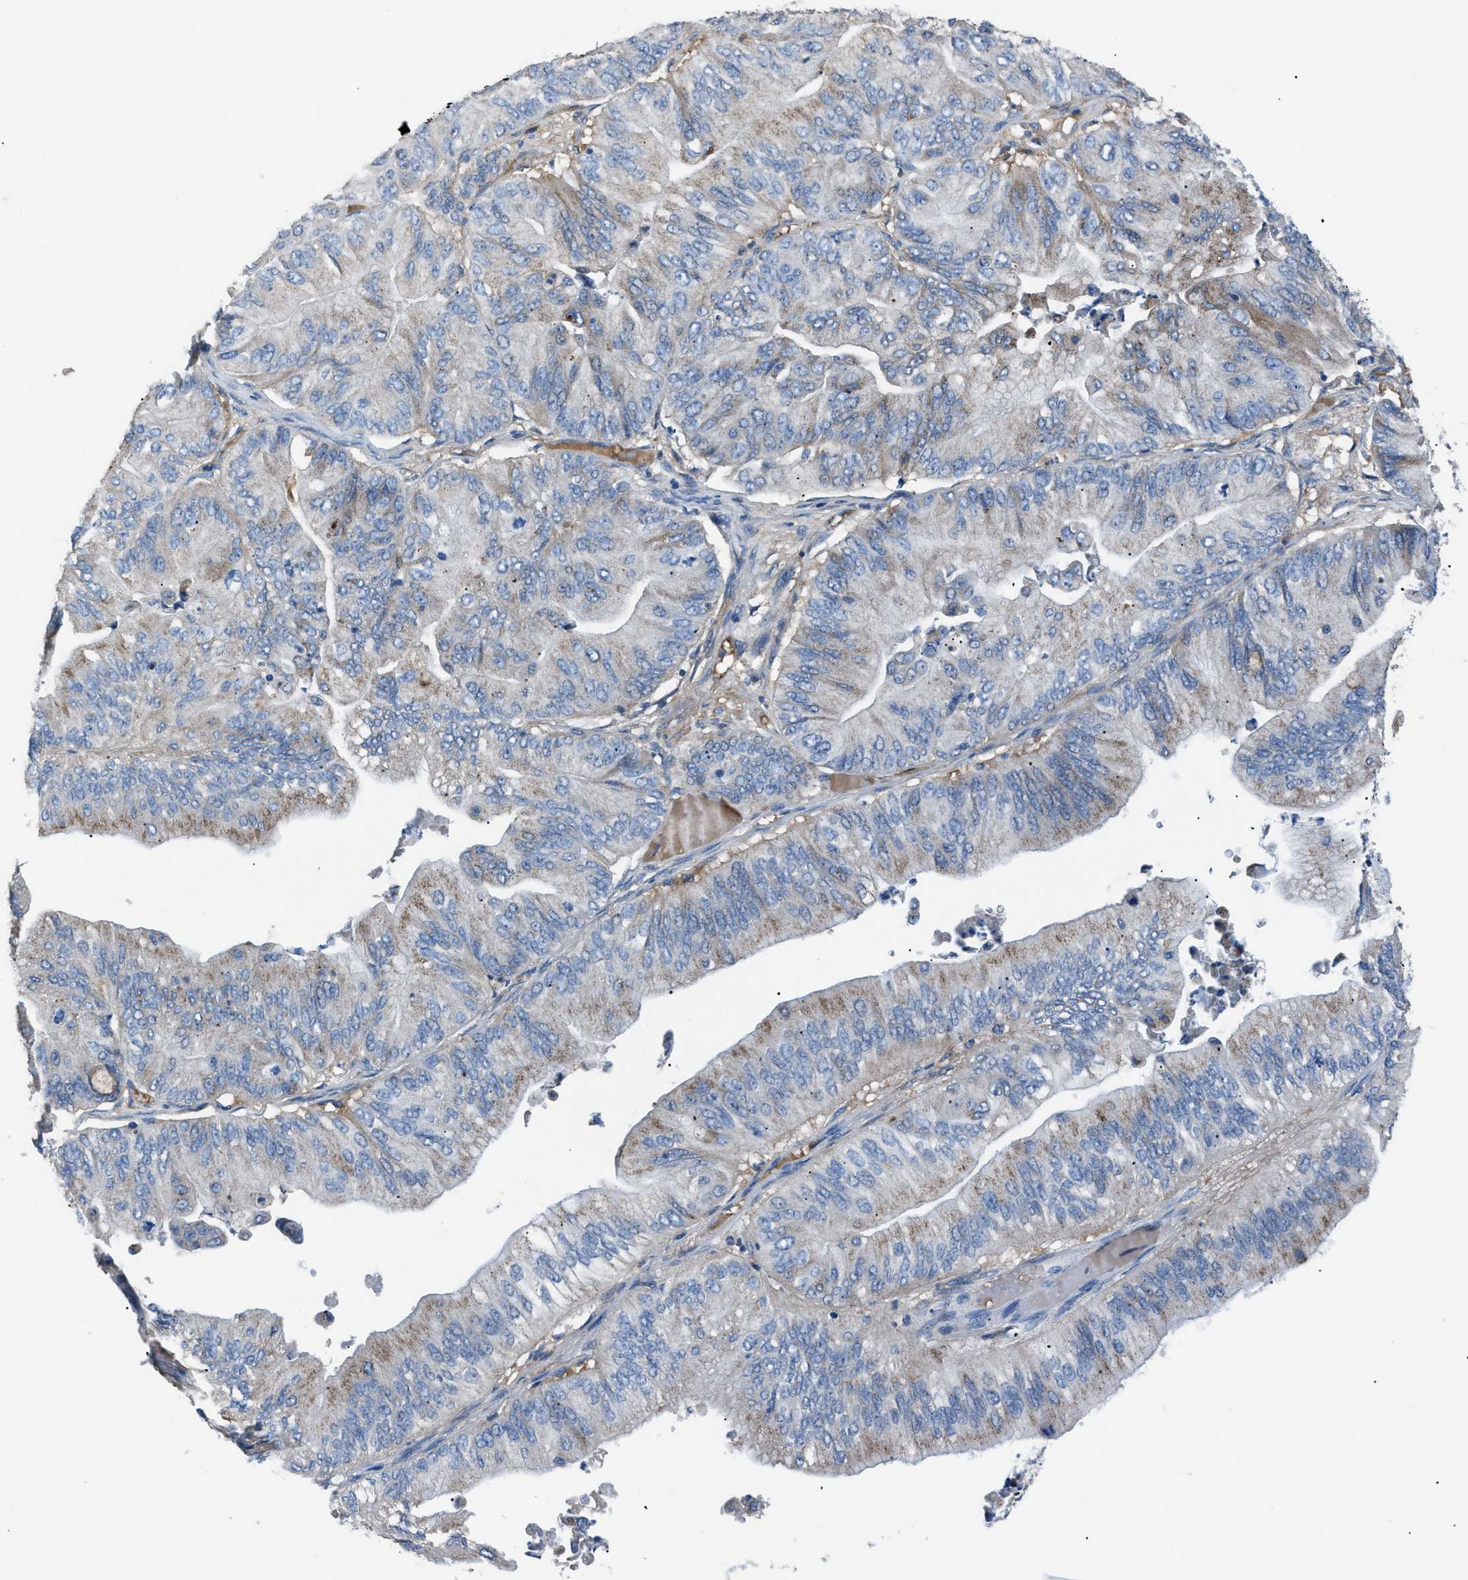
{"staining": {"intensity": "moderate", "quantity": "25%-75%", "location": "cytoplasmic/membranous"}, "tissue": "ovarian cancer", "cell_type": "Tumor cells", "image_type": "cancer", "snomed": [{"axis": "morphology", "description": "Cystadenocarcinoma, mucinous, NOS"}, {"axis": "topography", "description": "Ovary"}], "caption": "Tumor cells display medium levels of moderate cytoplasmic/membranous positivity in approximately 25%-75% of cells in human mucinous cystadenocarcinoma (ovarian).", "gene": "SGCZ", "patient": {"sex": "female", "age": 61}}